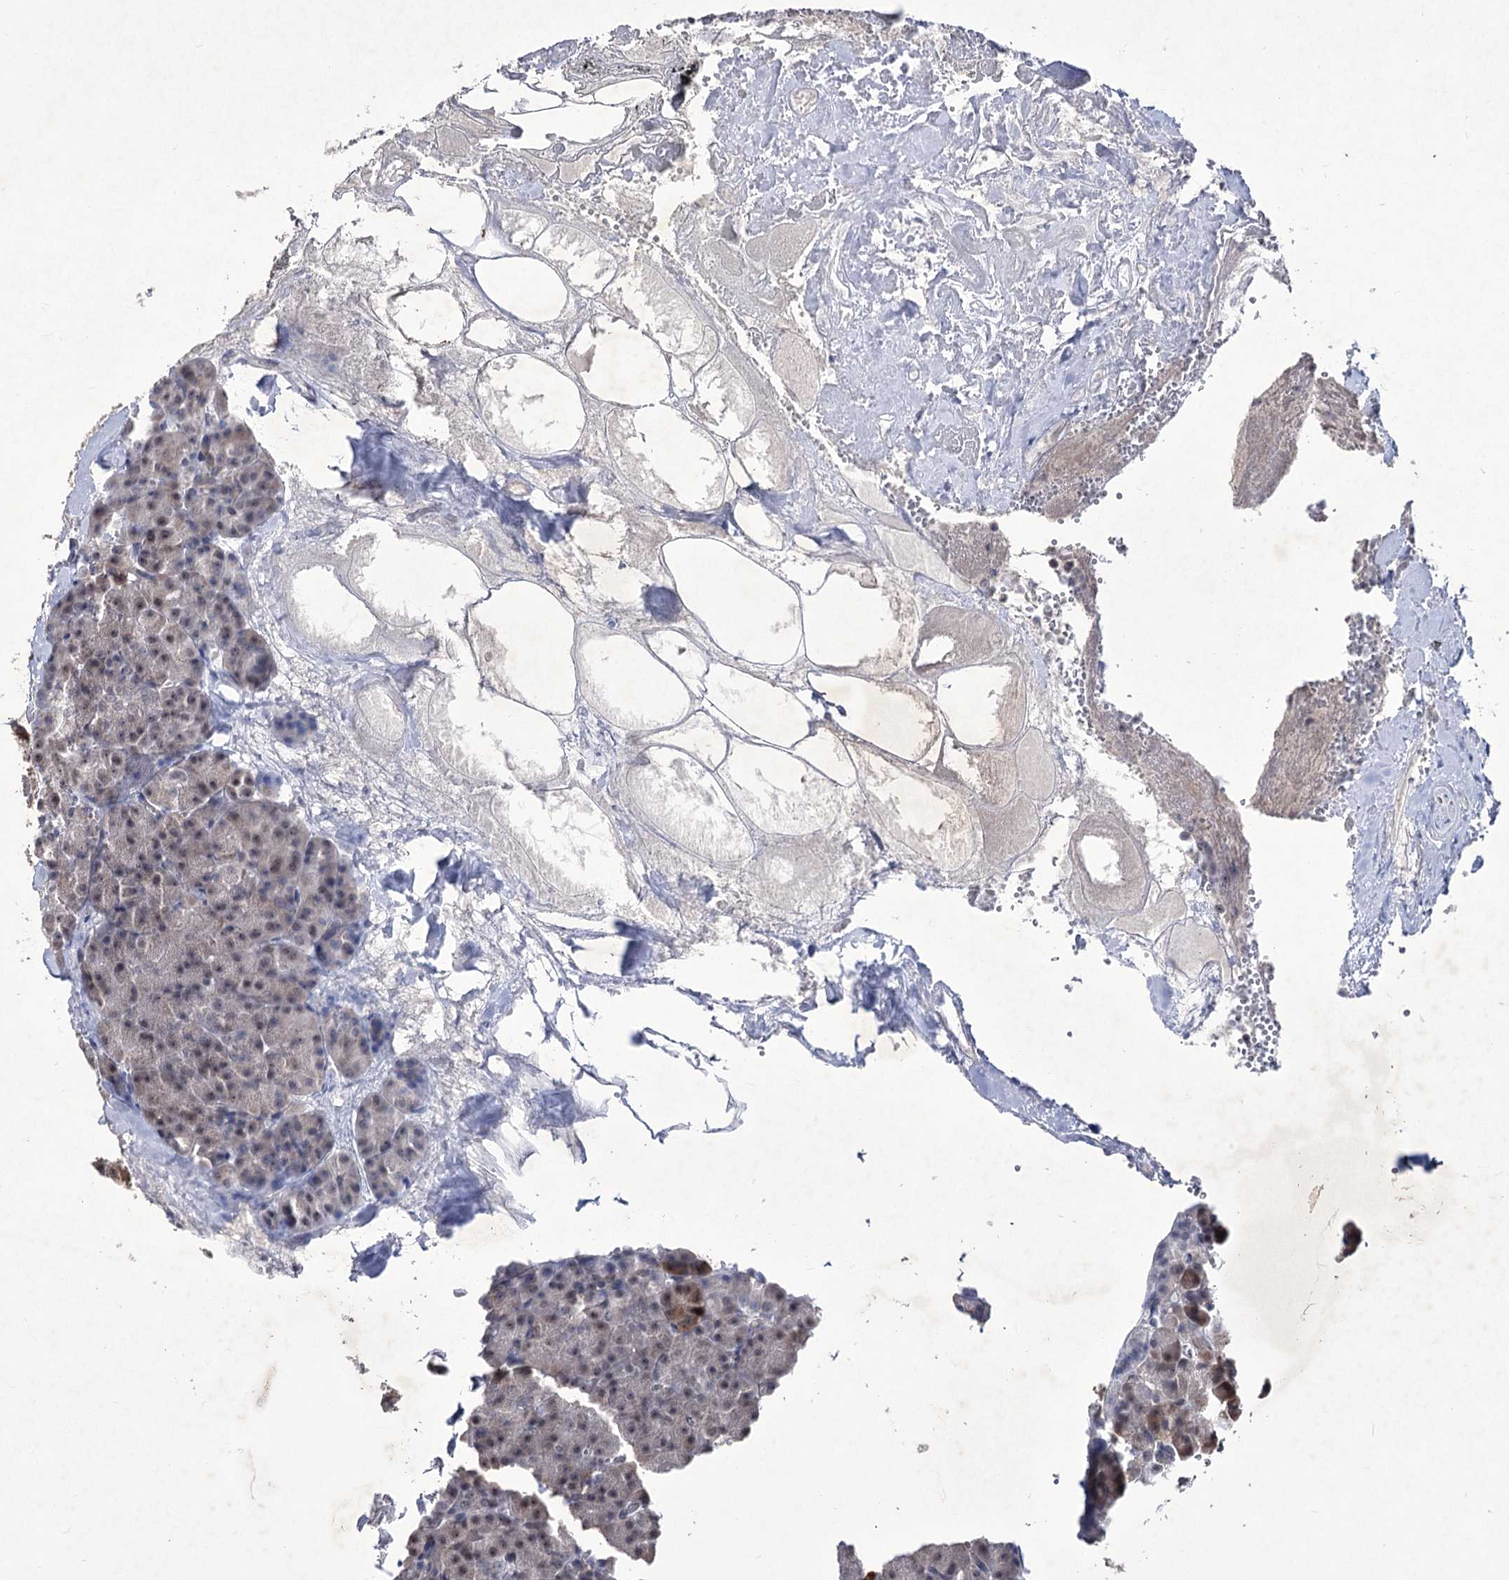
{"staining": {"intensity": "weak", "quantity": "25%-75%", "location": "cytoplasmic/membranous,nuclear"}, "tissue": "pancreas", "cell_type": "Exocrine glandular cells", "image_type": "normal", "snomed": [{"axis": "morphology", "description": "Normal tissue, NOS"}, {"axis": "morphology", "description": "Carcinoid, malignant, NOS"}, {"axis": "topography", "description": "Pancreas"}], "caption": "Immunohistochemical staining of benign human pancreas reveals low levels of weak cytoplasmic/membranous,nuclear expression in about 25%-75% of exocrine glandular cells.", "gene": "VGLL4", "patient": {"sex": "female", "age": 35}}